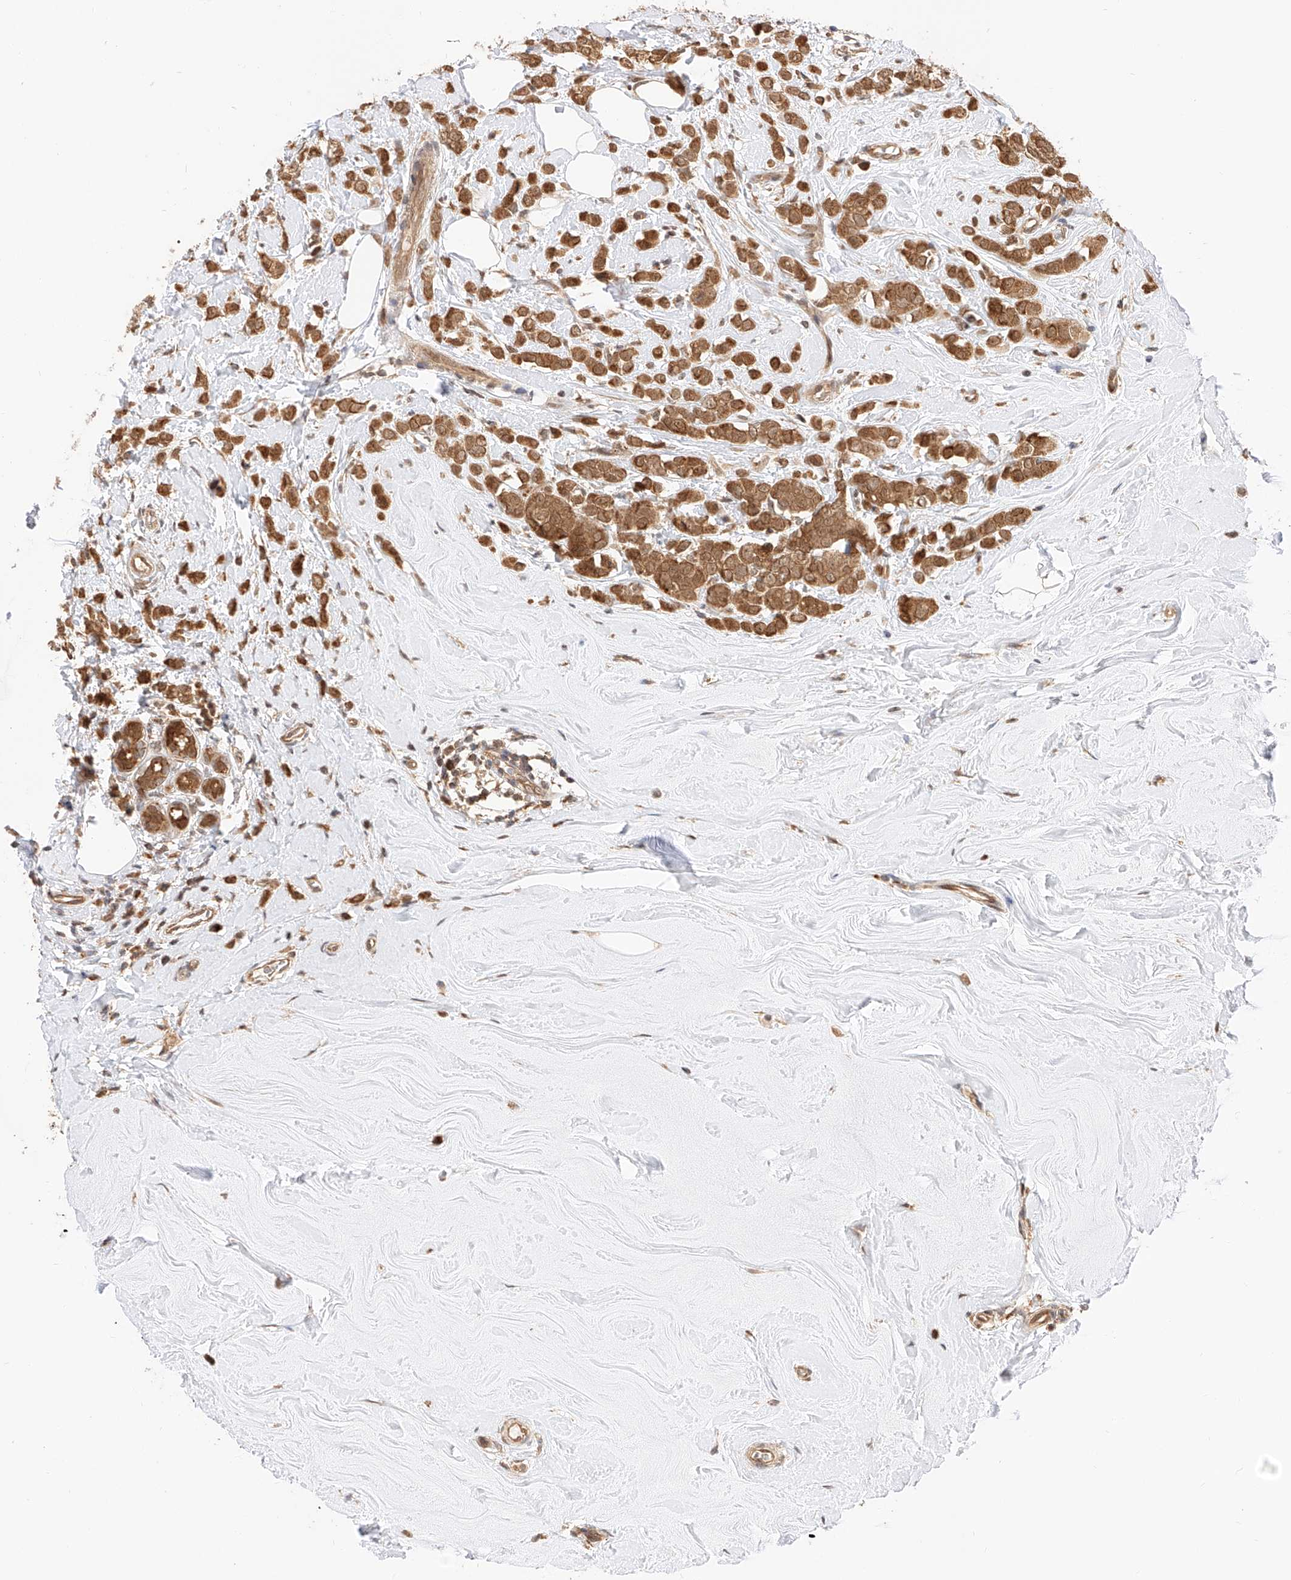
{"staining": {"intensity": "moderate", "quantity": ">75%", "location": "cytoplasmic/membranous,nuclear"}, "tissue": "breast cancer", "cell_type": "Tumor cells", "image_type": "cancer", "snomed": [{"axis": "morphology", "description": "Lobular carcinoma"}, {"axis": "topography", "description": "Breast"}], "caption": "Human lobular carcinoma (breast) stained with a protein marker displays moderate staining in tumor cells.", "gene": "EIF4H", "patient": {"sex": "female", "age": 47}}